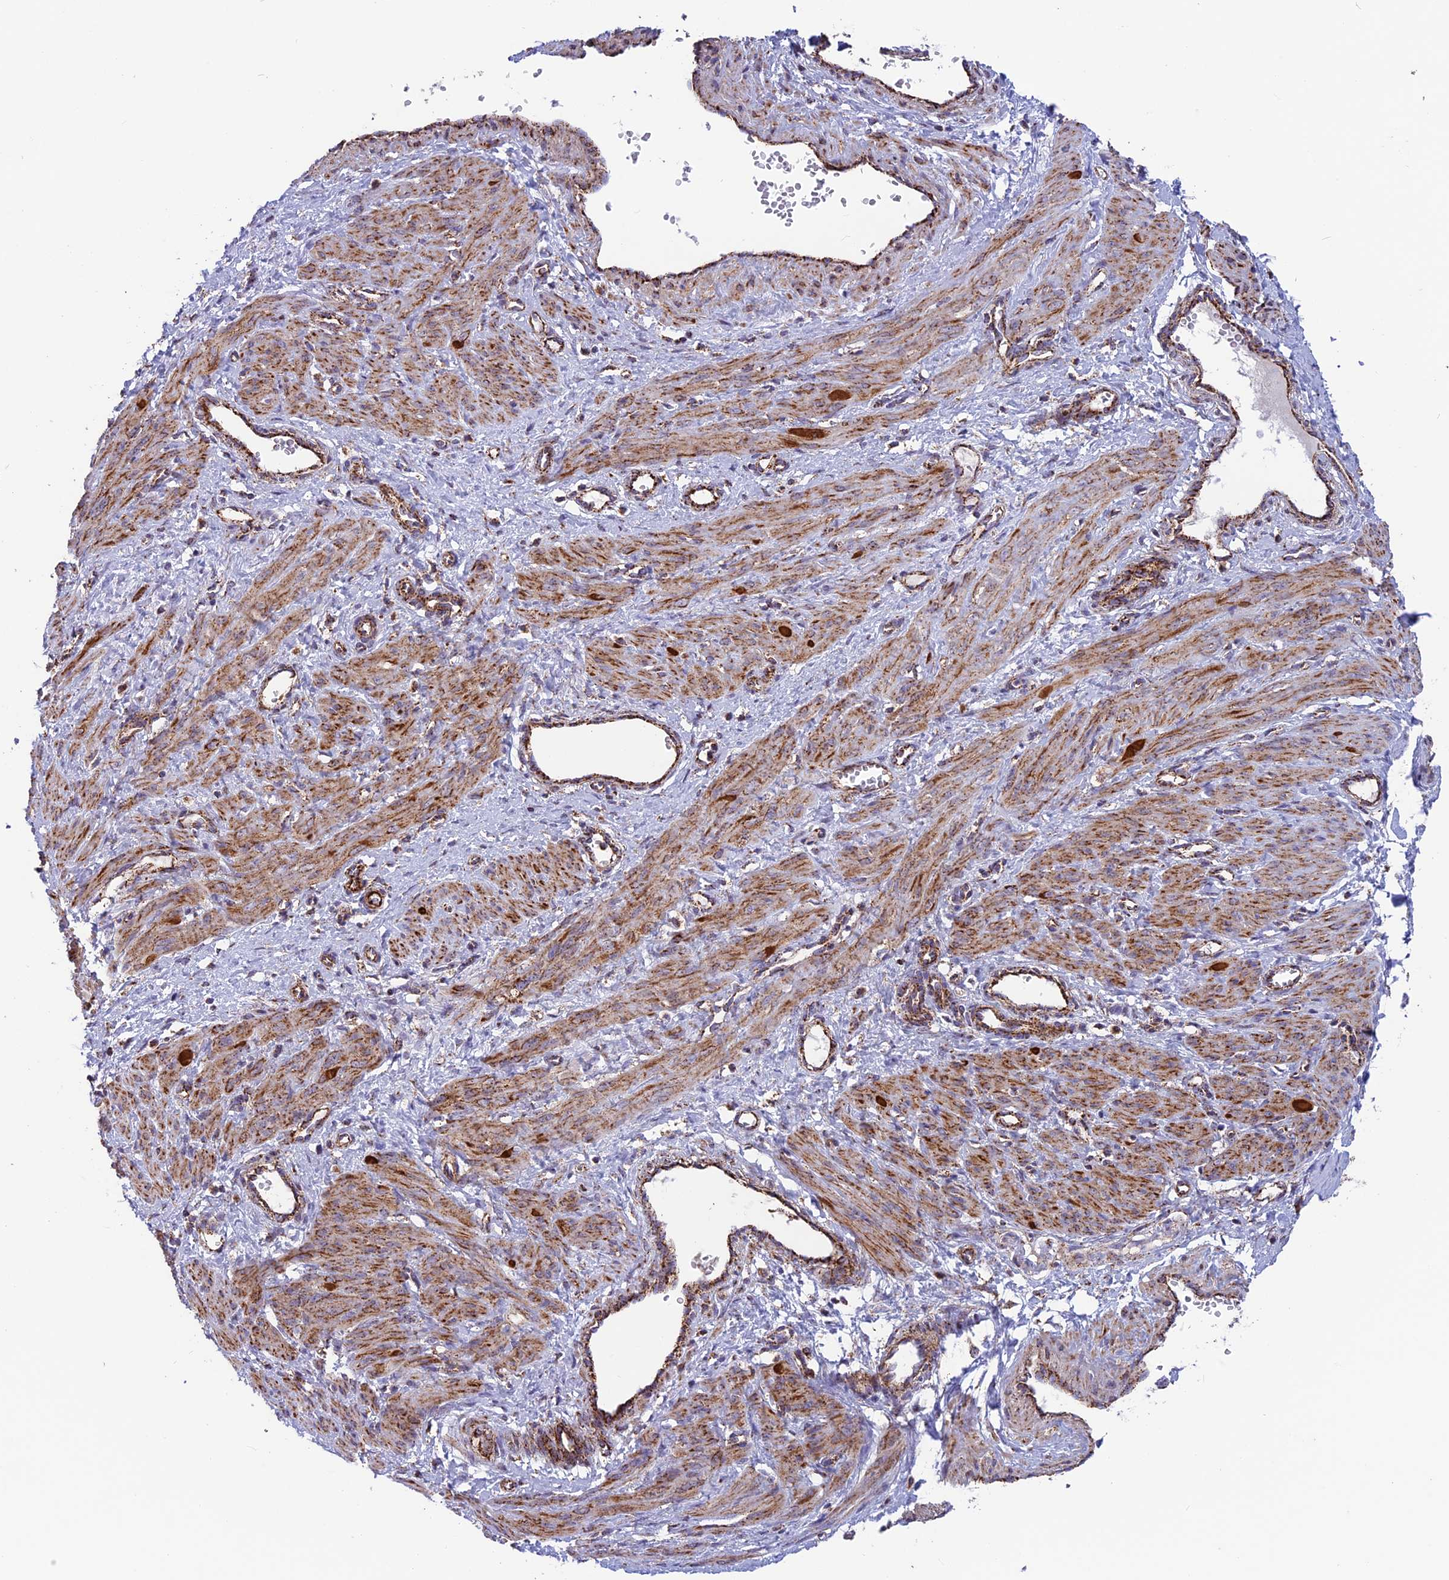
{"staining": {"intensity": "moderate", "quantity": ">75%", "location": "cytoplasmic/membranous"}, "tissue": "smooth muscle", "cell_type": "Smooth muscle cells", "image_type": "normal", "snomed": [{"axis": "morphology", "description": "Normal tissue, NOS"}, {"axis": "topography", "description": "Endometrium"}], "caption": "An immunohistochemistry histopathology image of unremarkable tissue is shown. Protein staining in brown highlights moderate cytoplasmic/membranous positivity in smooth muscle within smooth muscle cells. (Stains: DAB (3,3'-diaminobenzidine) in brown, nuclei in blue, Microscopy: brightfield microscopy at high magnification).", "gene": "MRPS18B", "patient": {"sex": "female", "age": 33}}